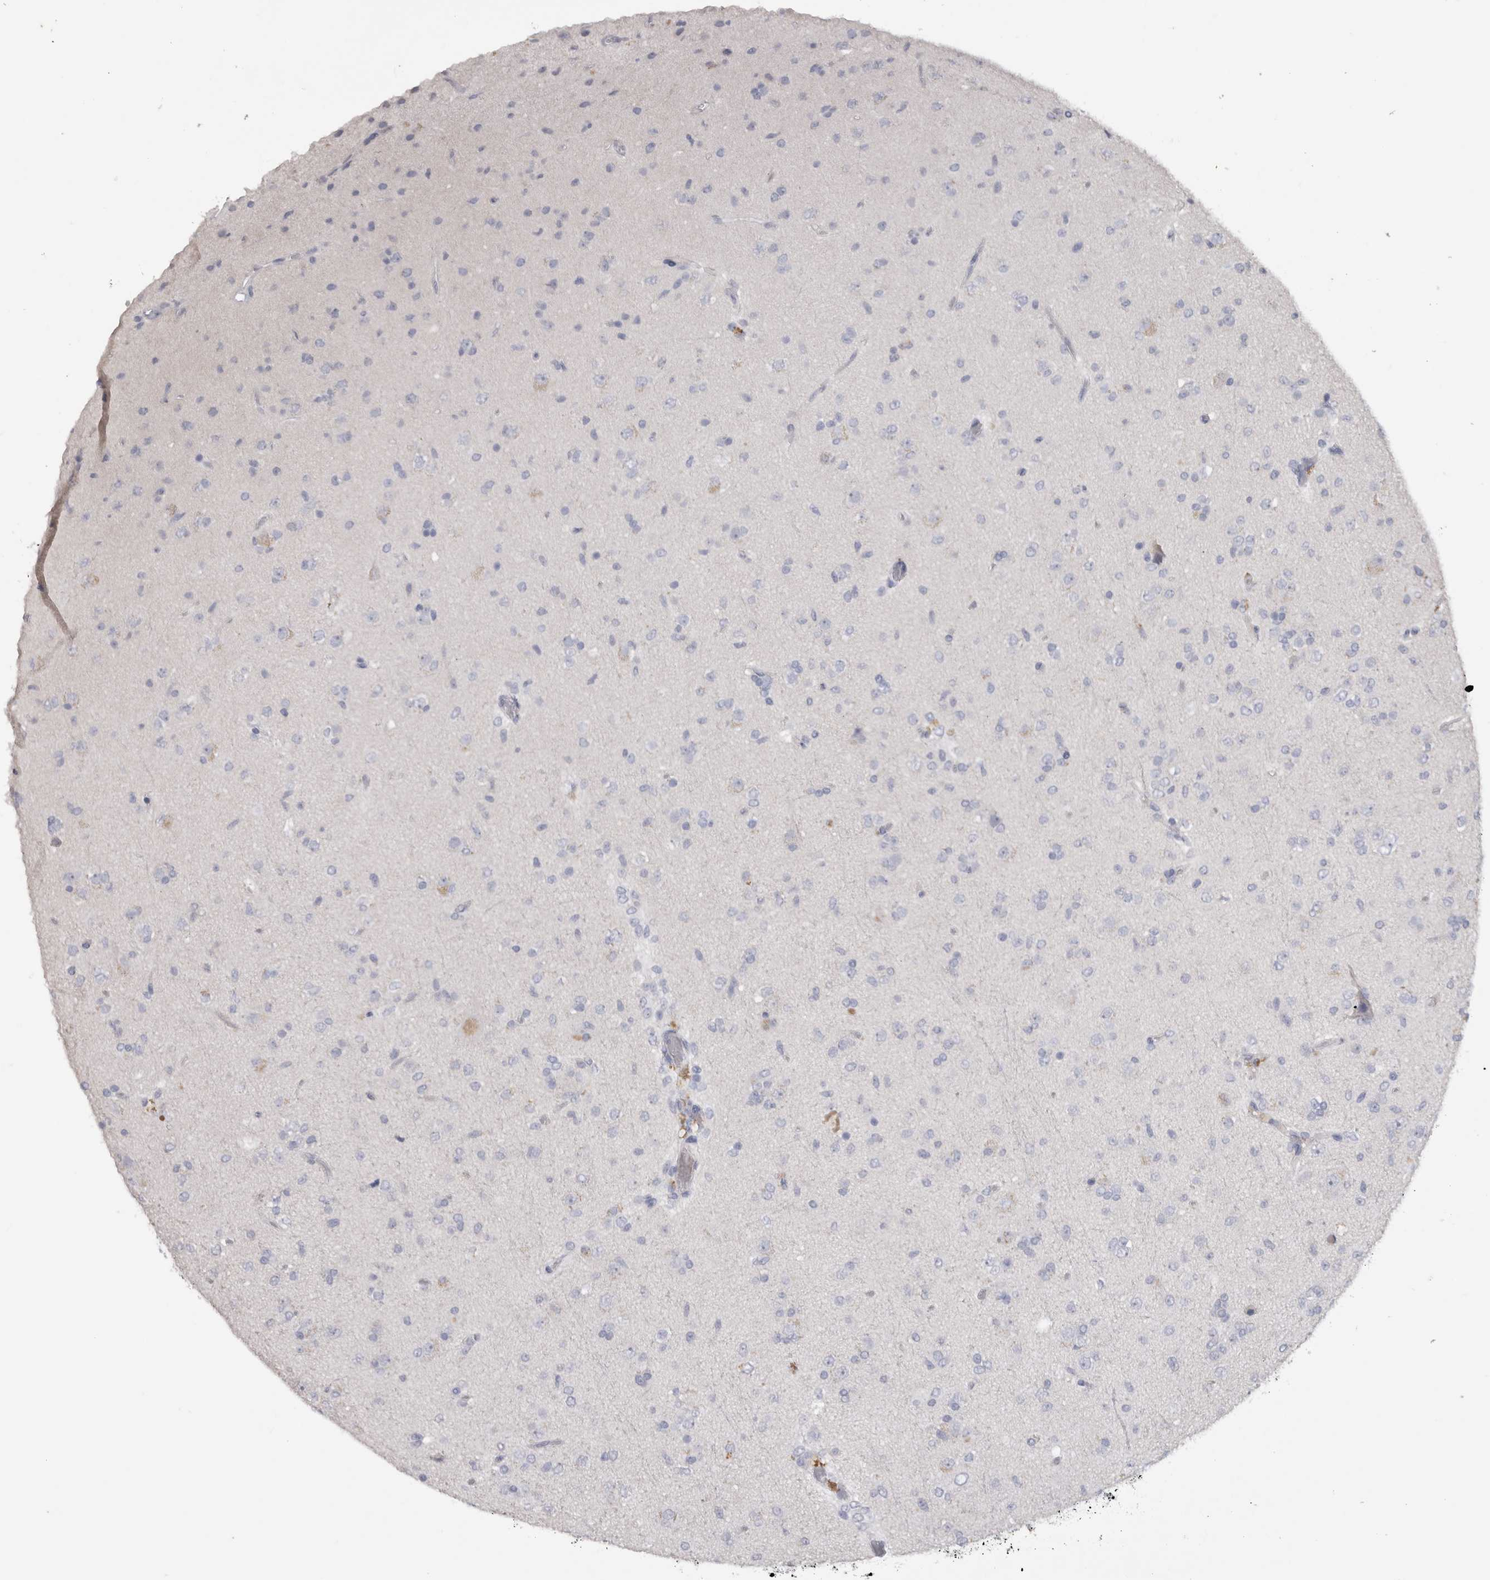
{"staining": {"intensity": "negative", "quantity": "none", "location": "none"}, "tissue": "glioma", "cell_type": "Tumor cells", "image_type": "cancer", "snomed": [{"axis": "morphology", "description": "Glioma, malignant, Low grade"}, {"axis": "topography", "description": "Brain"}], "caption": "Human glioma stained for a protein using IHC demonstrates no staining in tumor cells.", "gene": "ADAM2", "patient": {"sex": "male", "age": 65}}